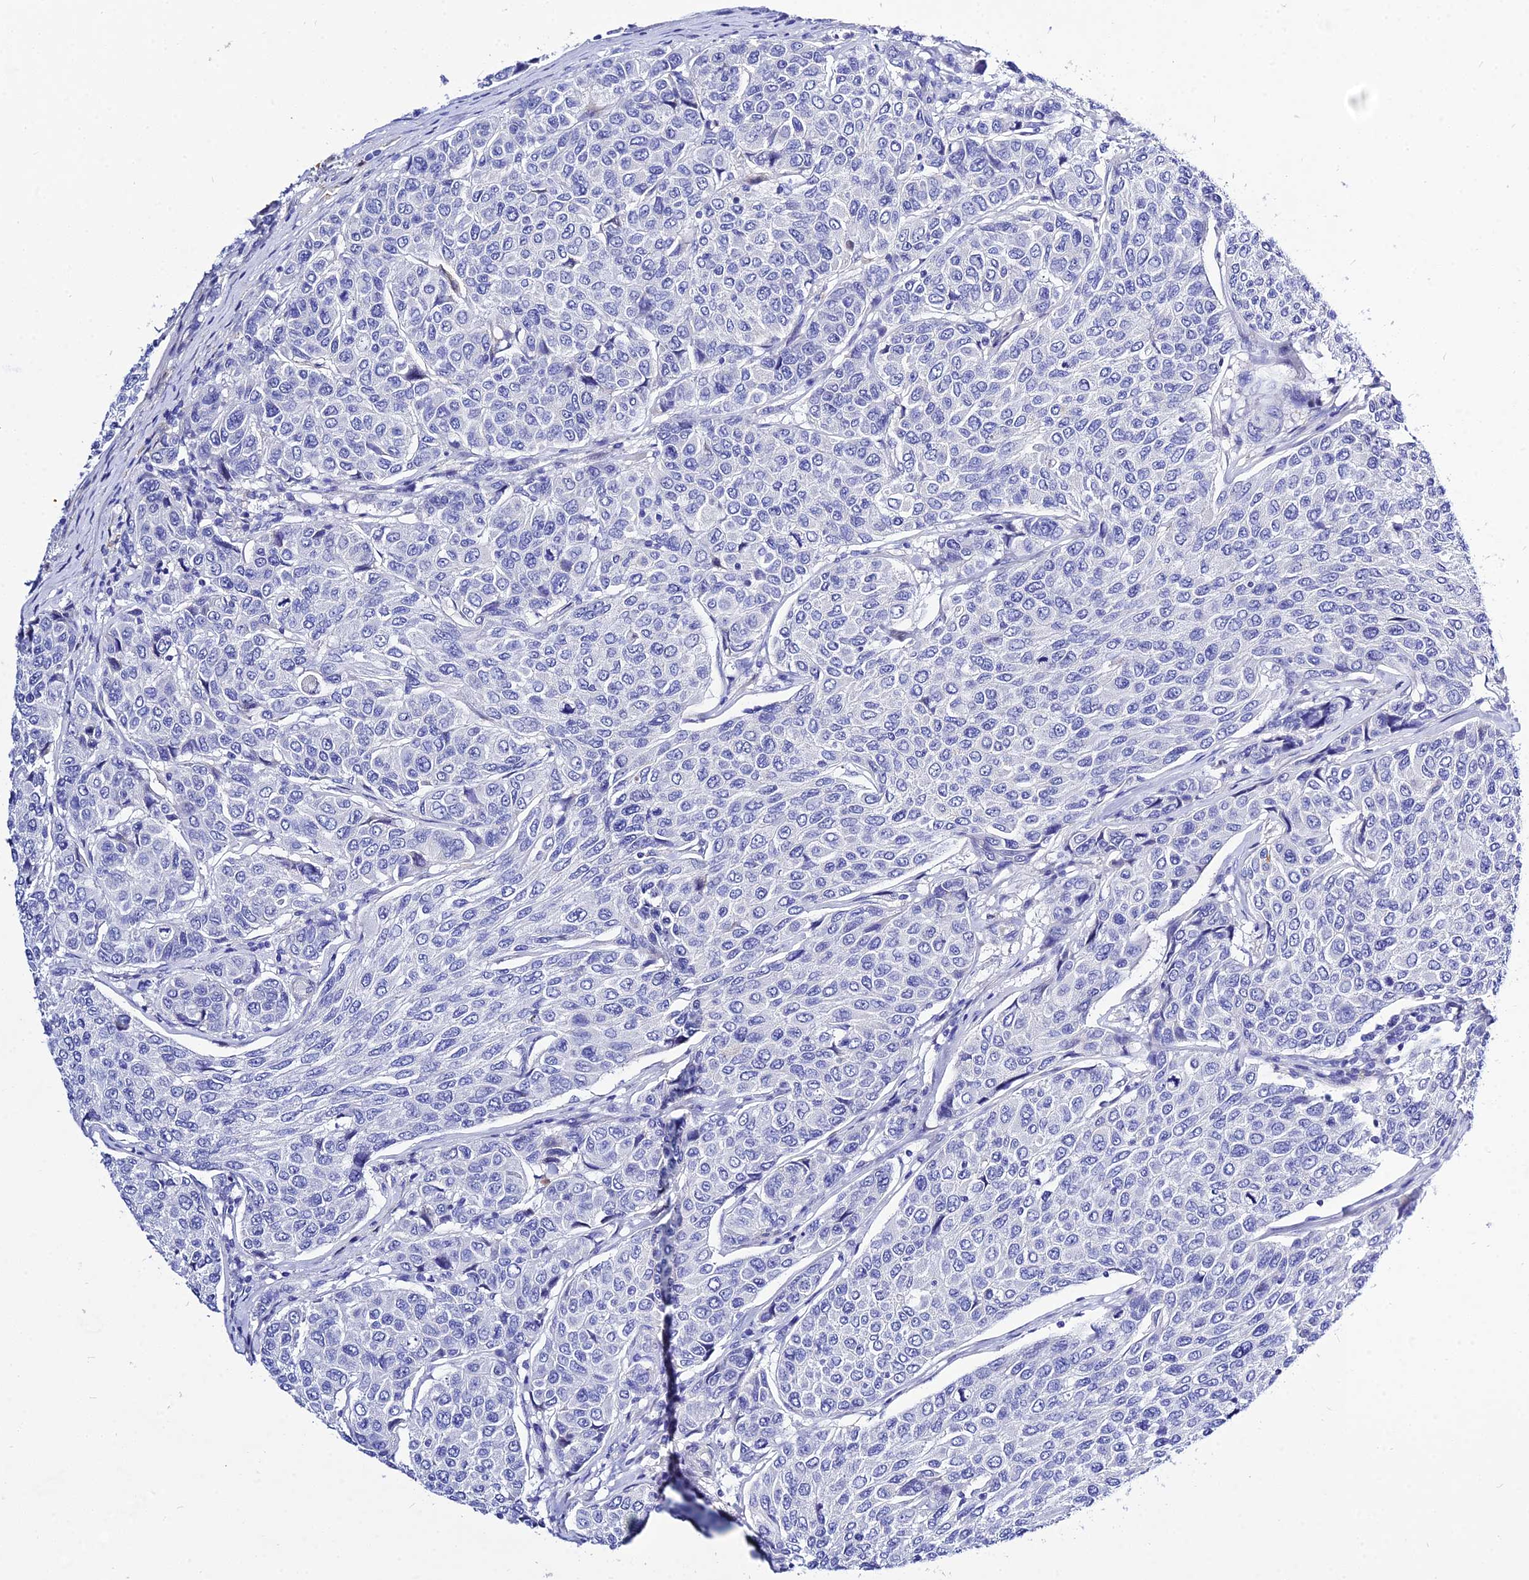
{"staining": {"intensity": "negative", "quantity": "none", "location": "none"}, "tissue": "breast cancer", "cell_type": "Tumor cells", "image_type": "cancer", "snomed": [{"axis": "morphology", "description": "Duct carcinoma"}, {"axis": "topography", "description": "Breast"}], "caption": "The micrograph displays no significant positivity in tumor cells of breast cancer.", "gene": "DEFB107A", "patient": {"sex": "female", "age": 55}}